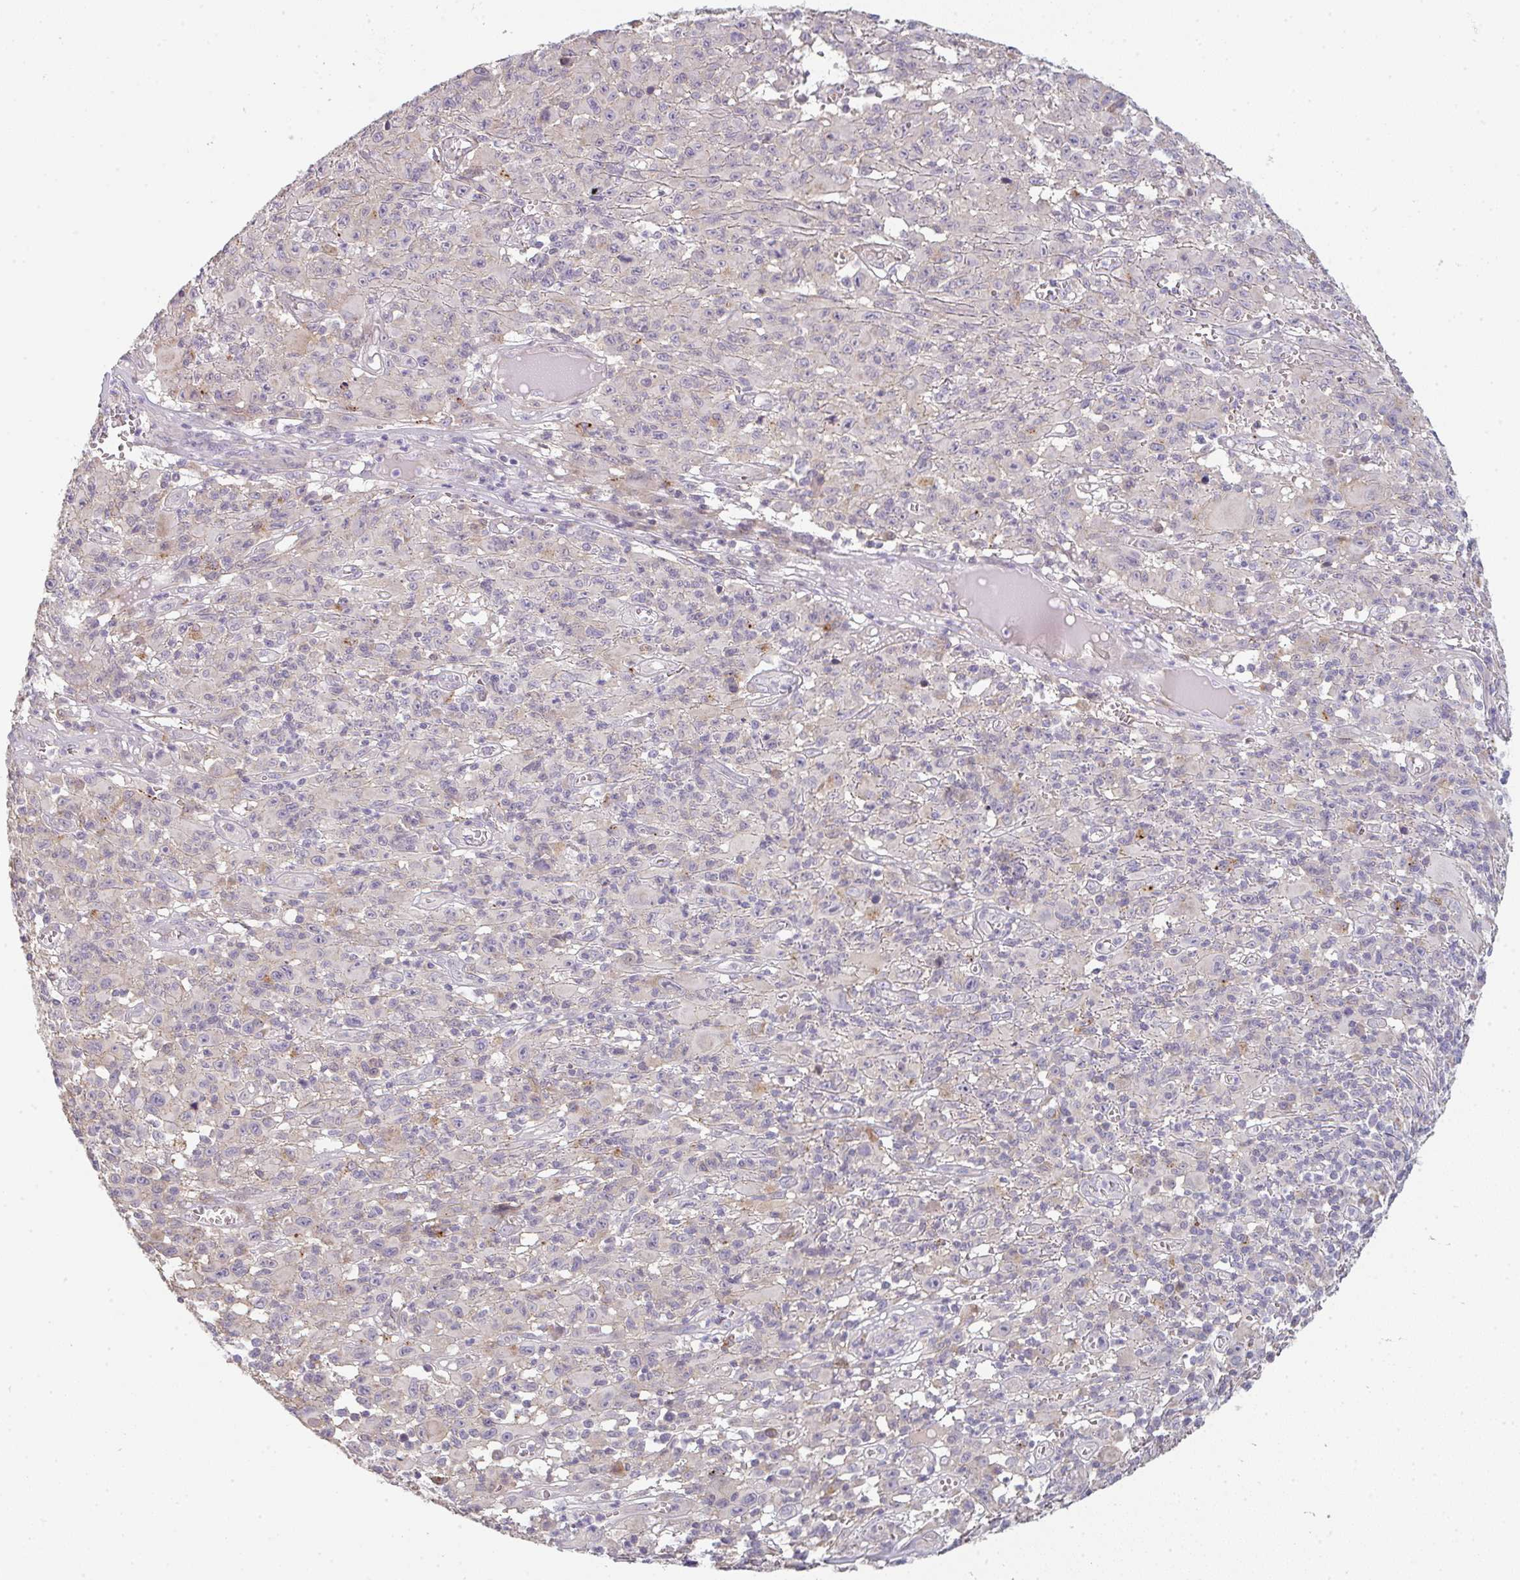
{"staining": {"intensity": "negative", "quantity": "none", "location": "none"}, "tissue": "melanoma", "cell_type": "Tumor cells", "image_type": "cancer", "snomed": [{"axis": "morphology", "description": "Malignant melanoma, NOS"}, {"axis": "topography", "description": "Skin"}], "caption": "An immunohistochemistry (IHC) photomicrograph of melanoma is shown. There is no staining in tumor cells of melanoma.", "gene": "TMEM237", "patient": {"sex": "male", "age": 46}}